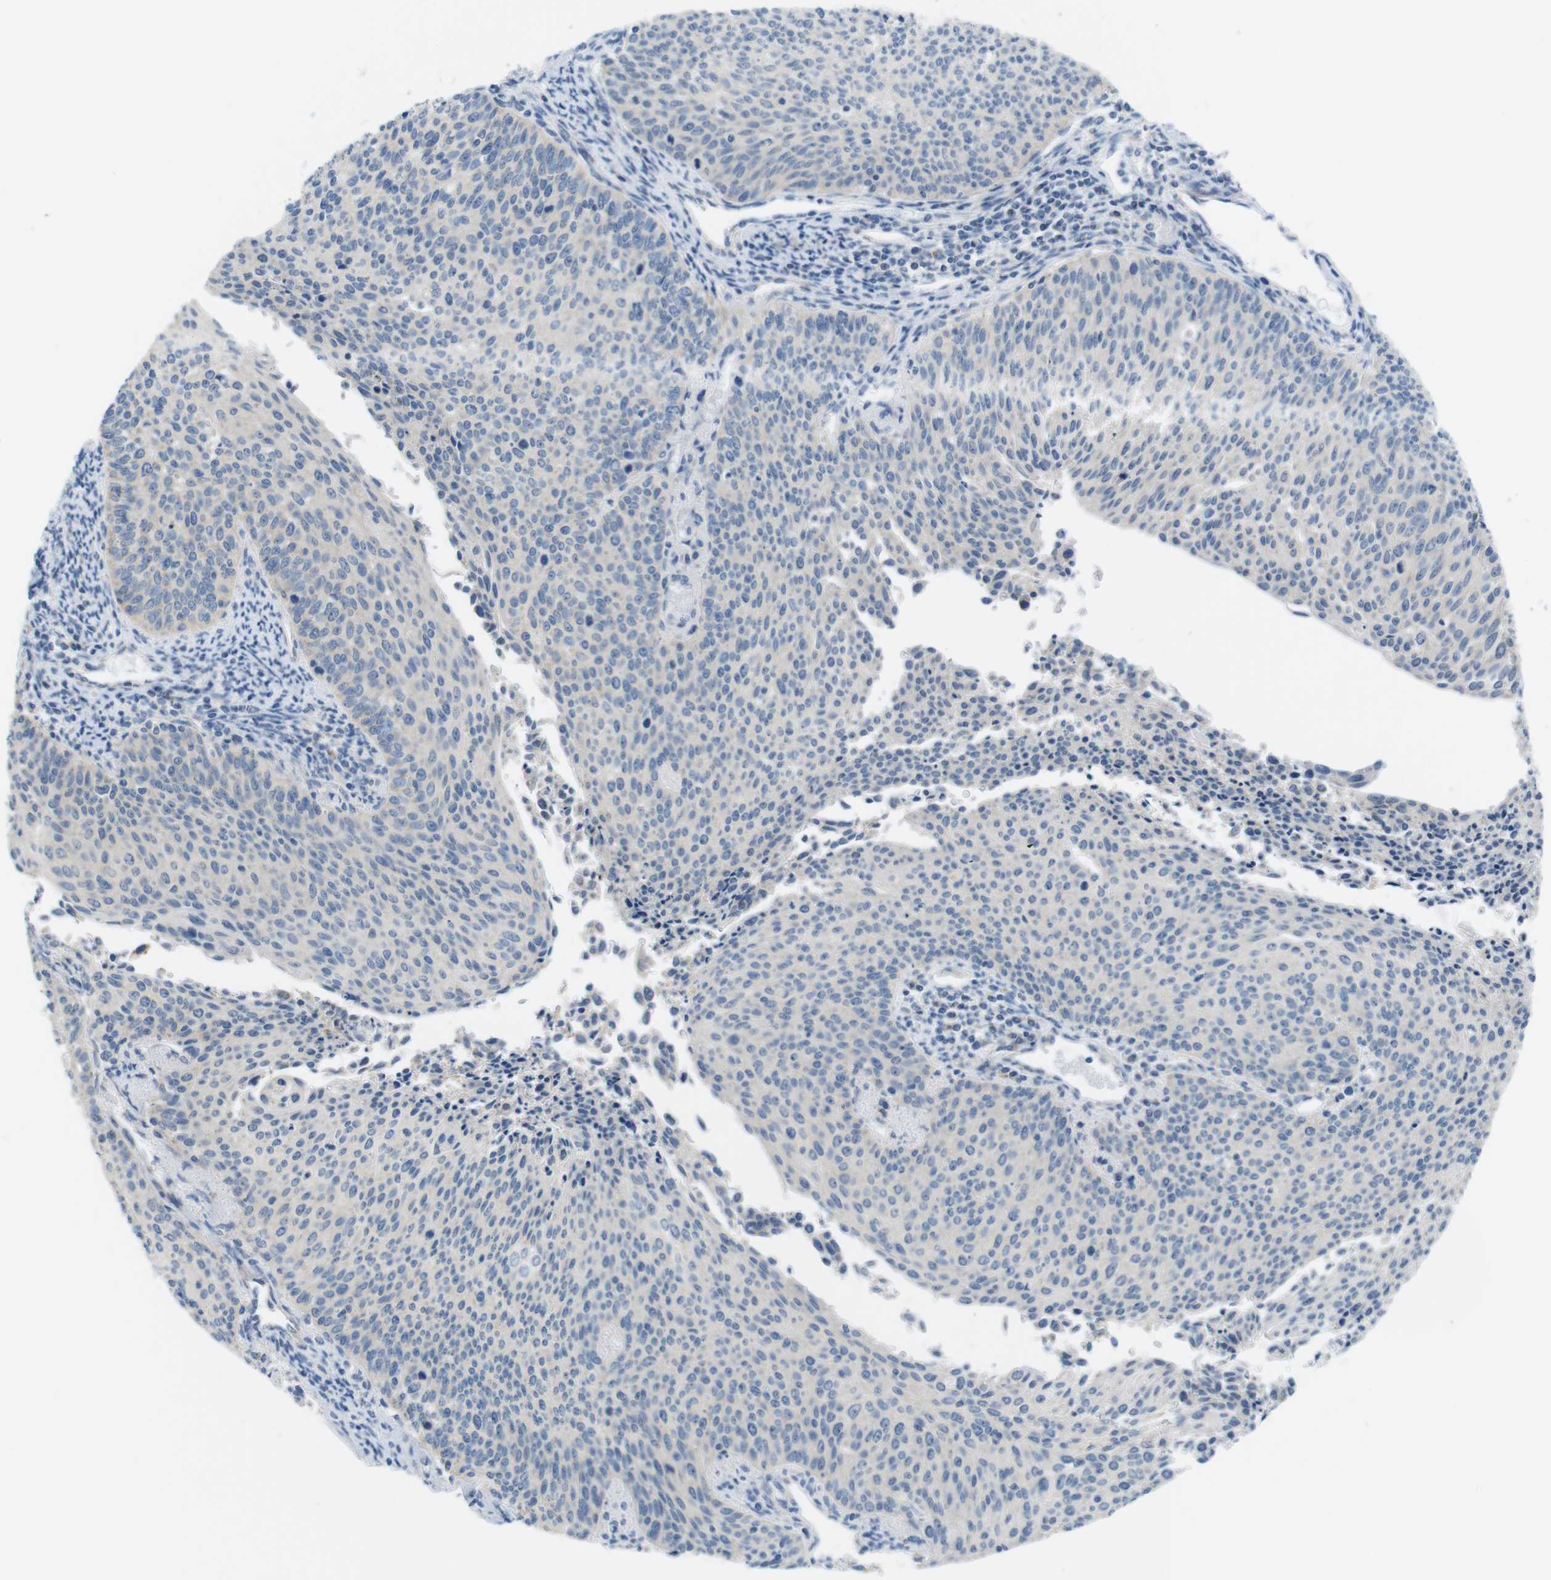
{"staining": {"intensity": "negative", "quantity": "none", "location": "none"}, "tissue": "cervical cancer", "cell_type": "Tumor cells", "image_type": "cancer", "snomed": [{"axis": "morphology", "description": "Squamous cell carcinoma, NOS"}, {"axis": "topography", "description": "Cervix"}], "caption": "Protein analysis of squamous cell carcinoma (cervical) shows no significant staining in tumor cells.", "gene": "MARCHF1", "patient": {"sex": "female", "age": 55}}